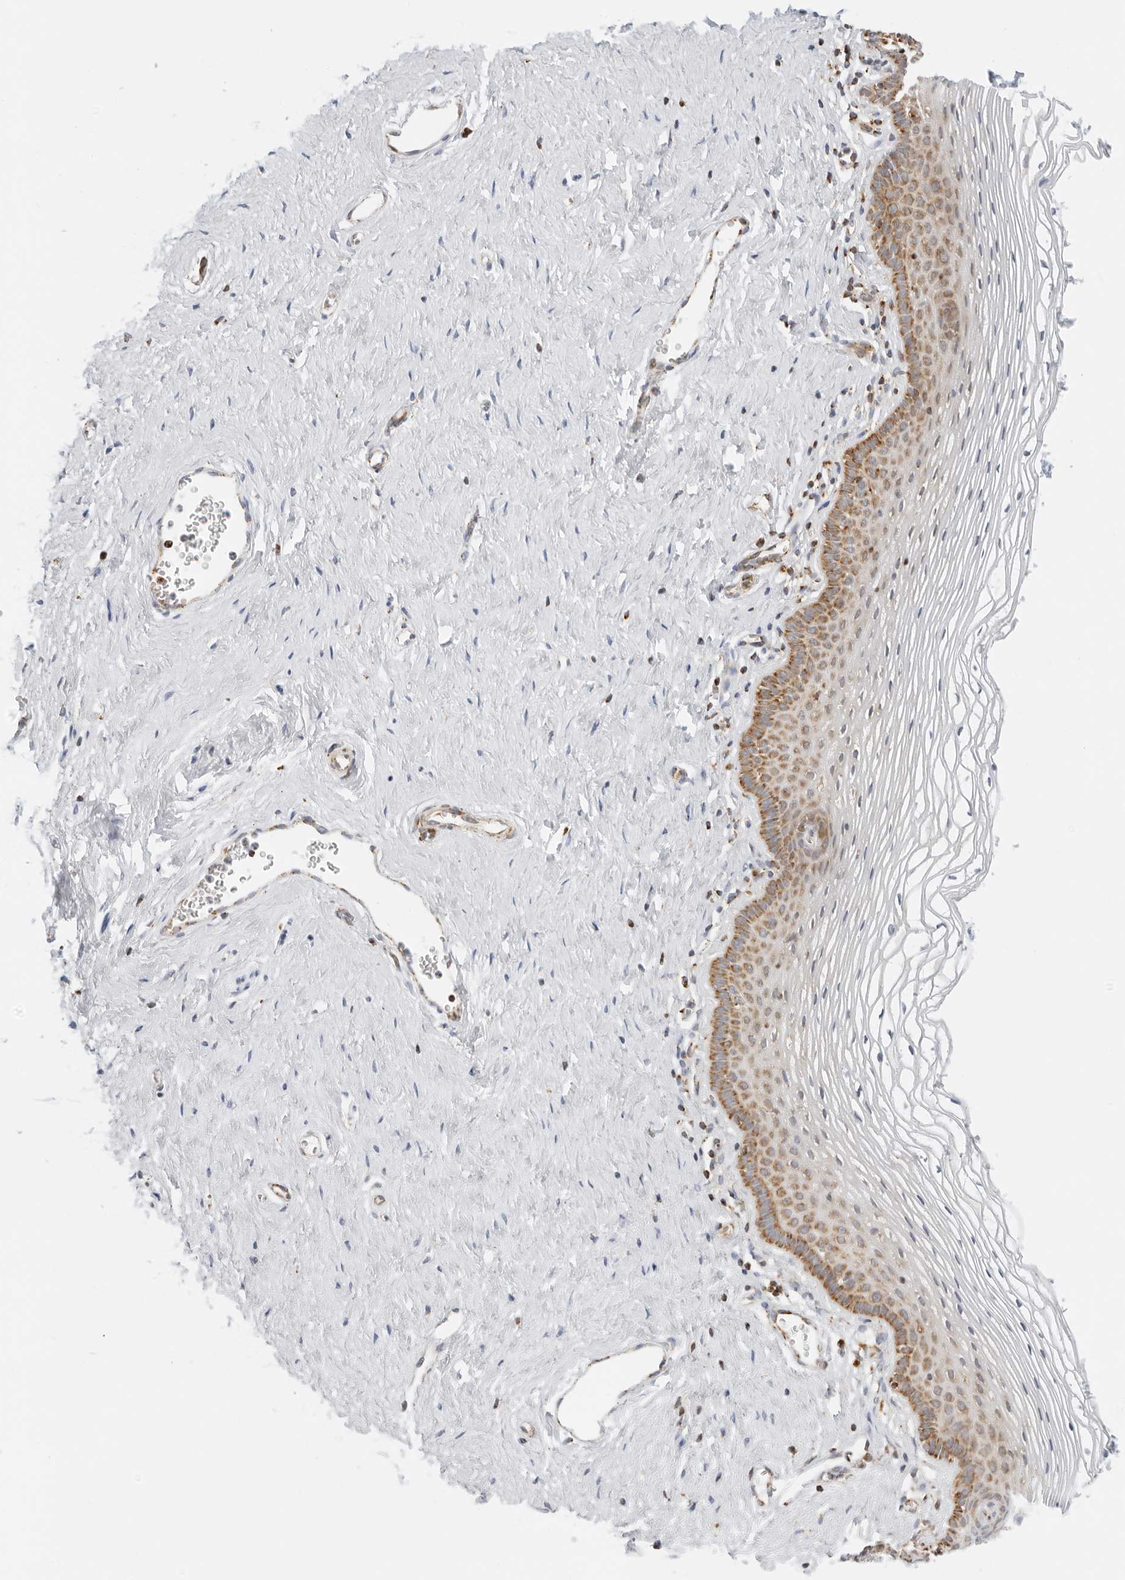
{"staining": {"intensity": "moderate", "quantity": "25%-75%", "location": "cytoplasmic/membranous"}, "tissue": "vagina", "cell_type": "Squamous epithelial cells", "image_type": "normal", "snomed": [{"axis": "morphology", "description": "Normal tissue, NOS"}, {"axis": "topography", "description": "Vagina"}], "caption": "Protein analysis of benign vagina reveals moderate cytoplasmic/membranous positivity in about 25%-75% of squamous epithelial cells. (DAB = brown stain, brightfield microscopy at high magnification).", "gene": "RC3H1", "patient": {"sex": "female", "age": 32}}